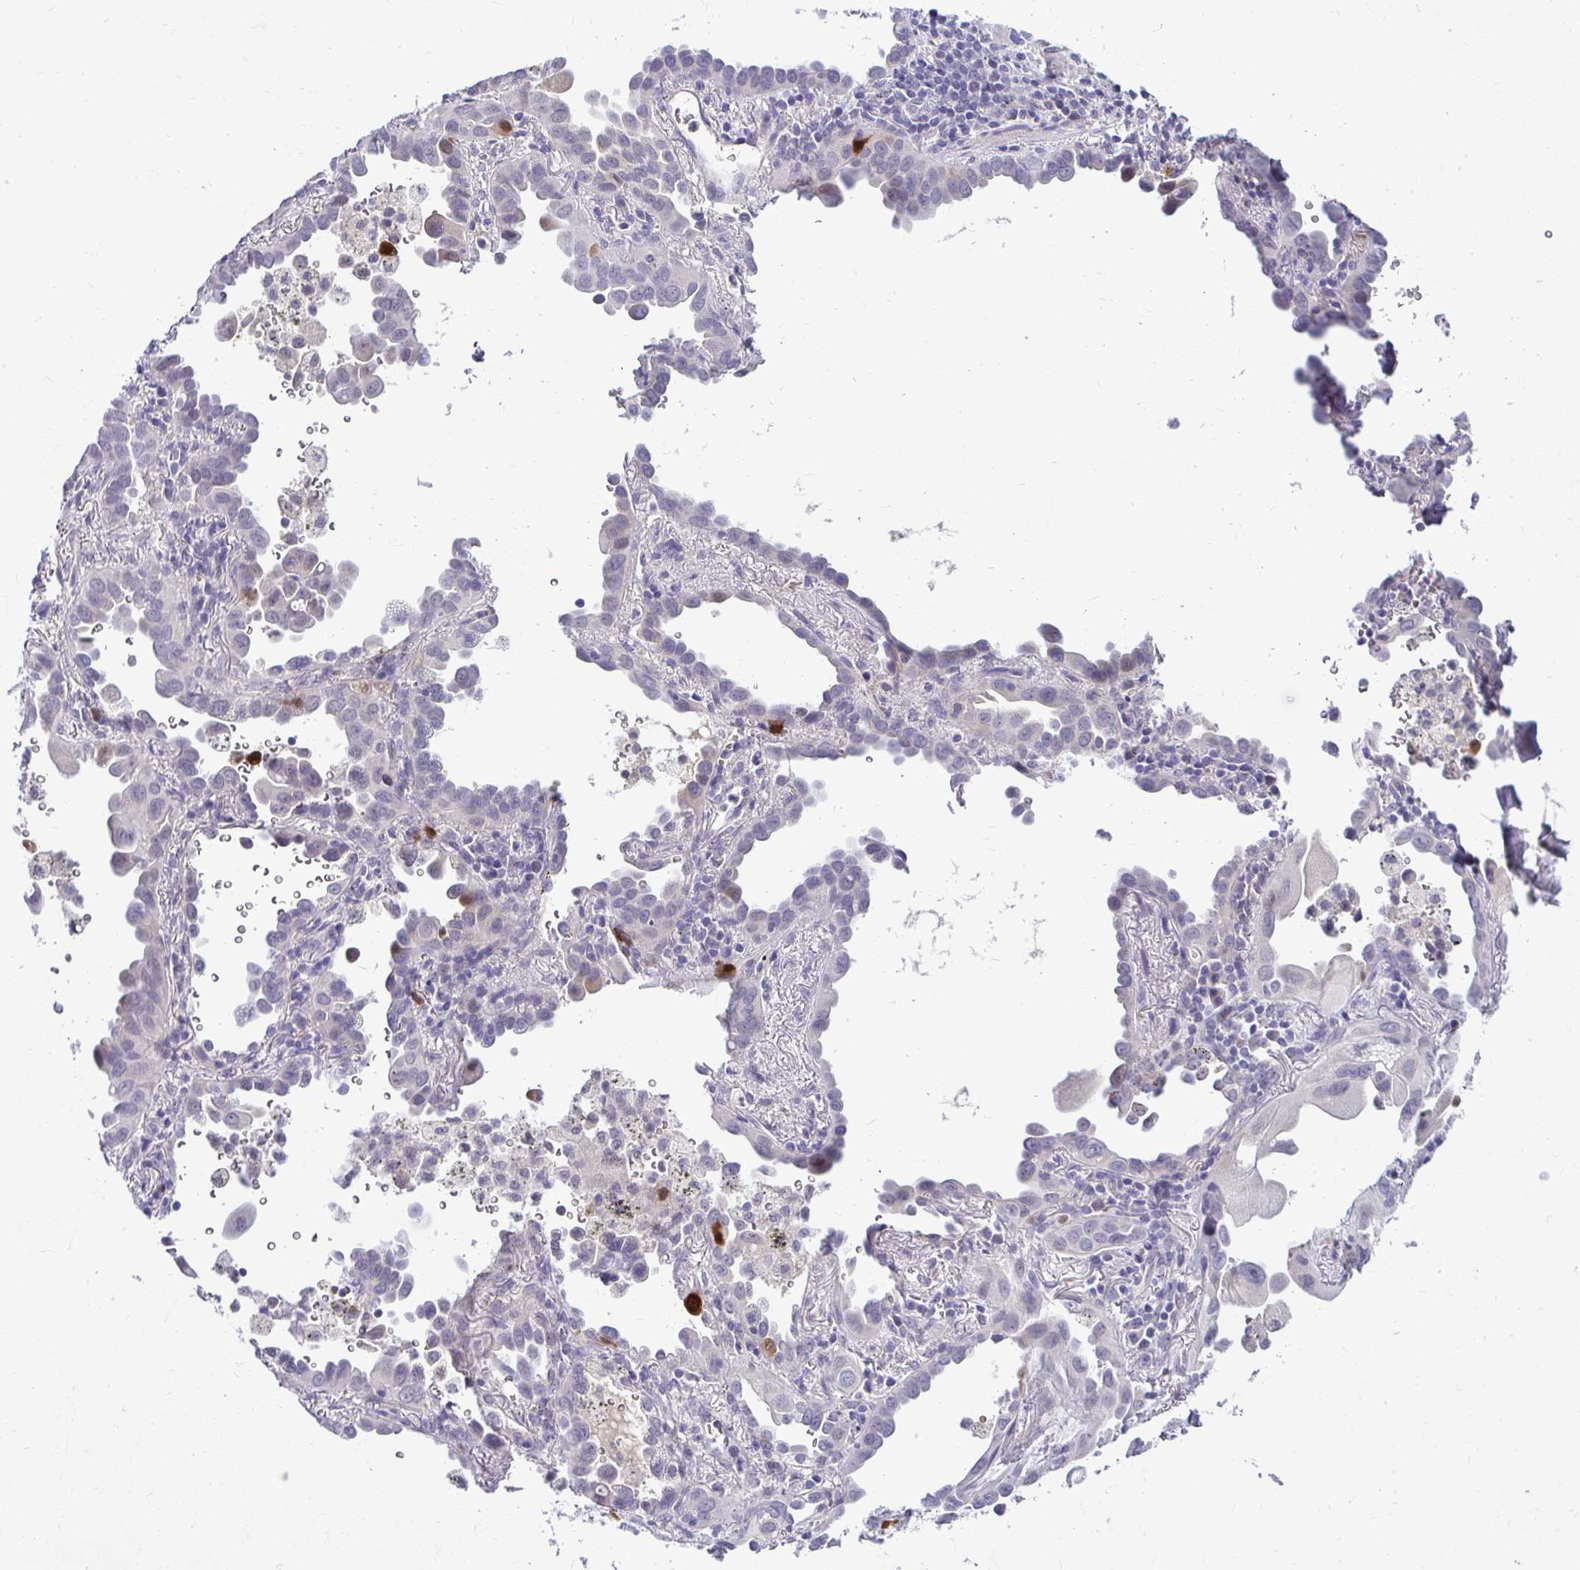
{"staining": {"intensity": "strong", "quantity": "<25%", "location": "cytoplasmic/membranous,nuclear"}, "tissue": "lung cancer", "cell_type": "Tumor cells", "image_type": "cancer", "snomed": [{"axis": "morphology", "description": "Adenocarcinoma, NOS"}, {"axis": "topography", "description": "Lung"}], "caption": "Immunohistochemistry image of human lung cancer (adenocarcinoma) stained for a protein (brown), which exhibits medium levels of strong cytoplasmic/membranous and nuclear positivity in approximately <25% of tumor cells.", "gene": "CDC20", "patient": {"sex": "male", "age": 68}}